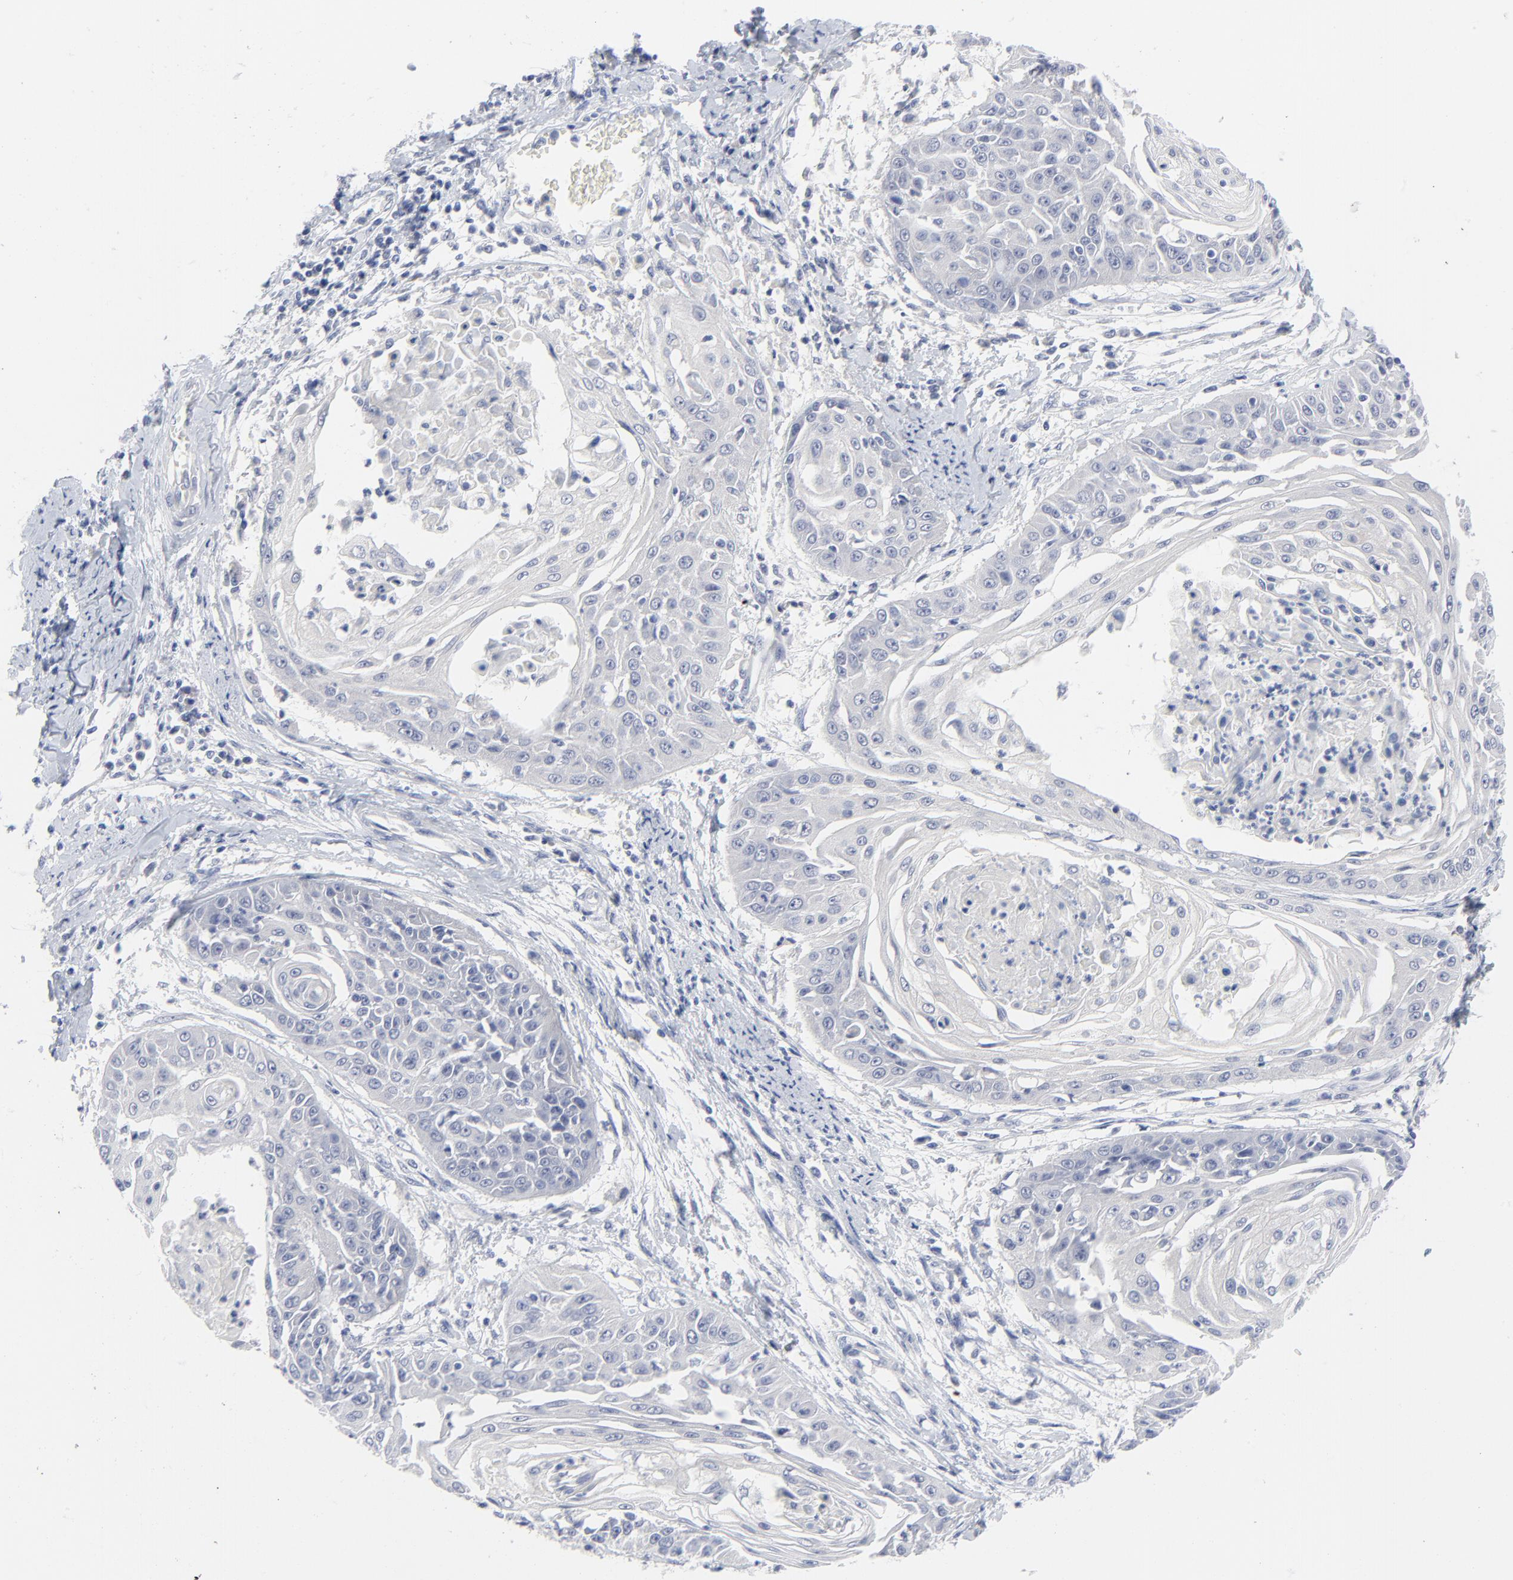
{"staining": {"intensity": "negative", "quantity": "none", "location": "none"}, "tissue": "cervical cancer", "cell_type": "Tumor cells", "image_type": "cancer", "snomed": [{"axis": "morphology", "description": "Squamous cell carcinoma, NOS"}, {"axis": "topography", "description": "Cervix"}], "caption": "An immunohistochemistry (IHC) photomicrograph of squamous cell carcinoma (cervical) is shown. There is no staining in tumor cells of squamous cell carcinoma (cervical).", "gene": "CLEC4G", "patient": {"sex": "female", "age": 64}}